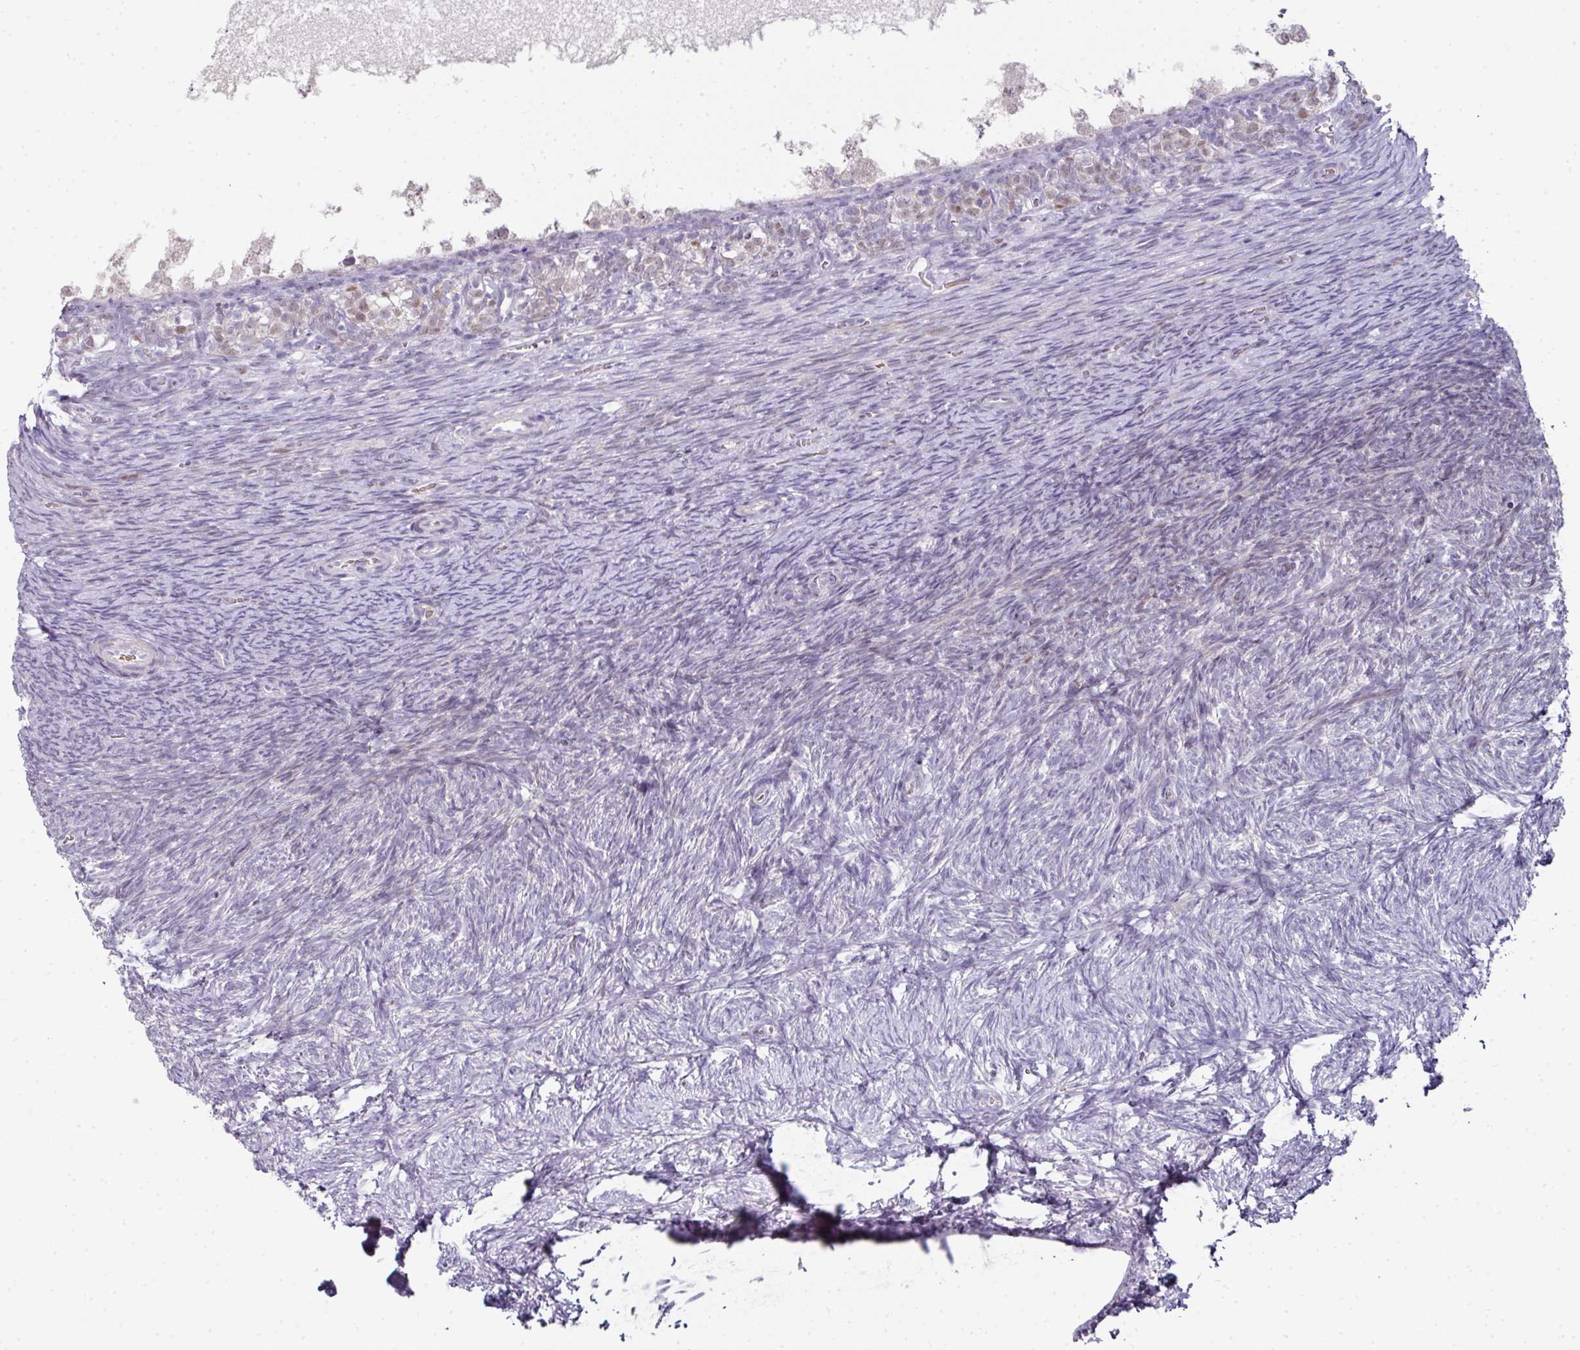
{"staining": {"intensity": "negative", "quantity": "none", "location": "none"}, "tissue": "ovary", "cell_type": "Ovarian stroma cells", "image_type": "normal", "snomed": [{"axis": "morphology", "description": "Normal tissue, NOS"}, {"axis": "topography", "description": "Ovary"}], "caption": "High power microscopy histopathology image of an IHC photomicrograph of unremarkable ovary, revealing no significant positivity in ovarian stroma cells. (Brightfield microscopy of DAB (3,3'-diaminobenzidine) immunohistochemistry at high magnification).", "gene": "ANKRD18A", "patient": {"sex": "female", "age": 39}}